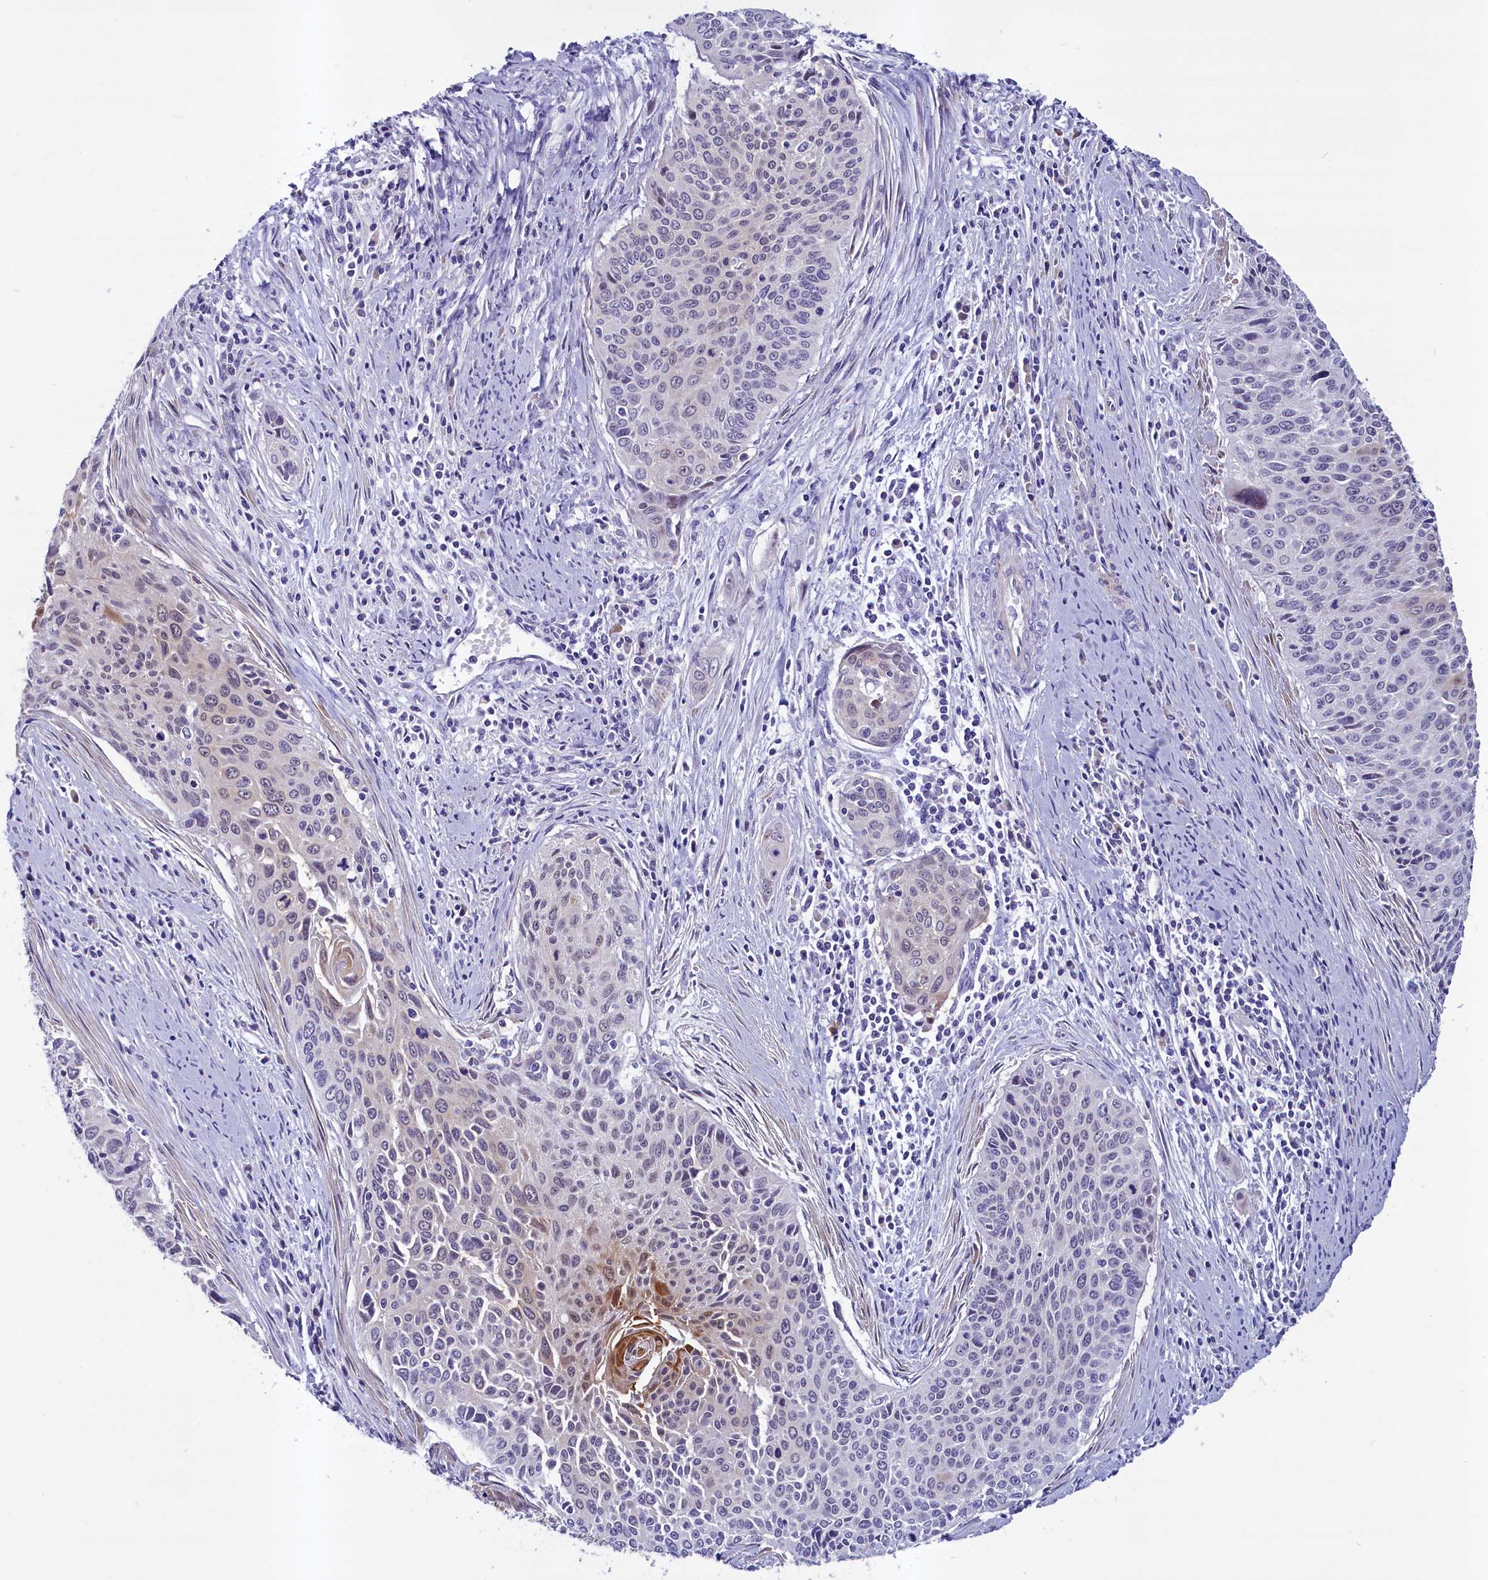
{"staining": {"intensity": "negative", "quantity": "none", "location": "none"}, "tissue": "cervical cancer", "cell_type": "Tumor cells", "image_type": "cancer", "snomed": [{"axis": "morphology", "description": "Squamous cell carcinoma, NOS"}, {"axis": "topography", "description": "Cervix"}], "caption": "DAB immunohistochemical staining of human squamous cell carcinoma (cervical) demonstrates no significant staining in tumor cells. (Stains: DAB immunohistochemistry with hematoxylin counter stain, Microscopy: brightfield microscopy at high magnification).", "gene": "SCD5", "patient": {"sex": "female", "age": 55}}